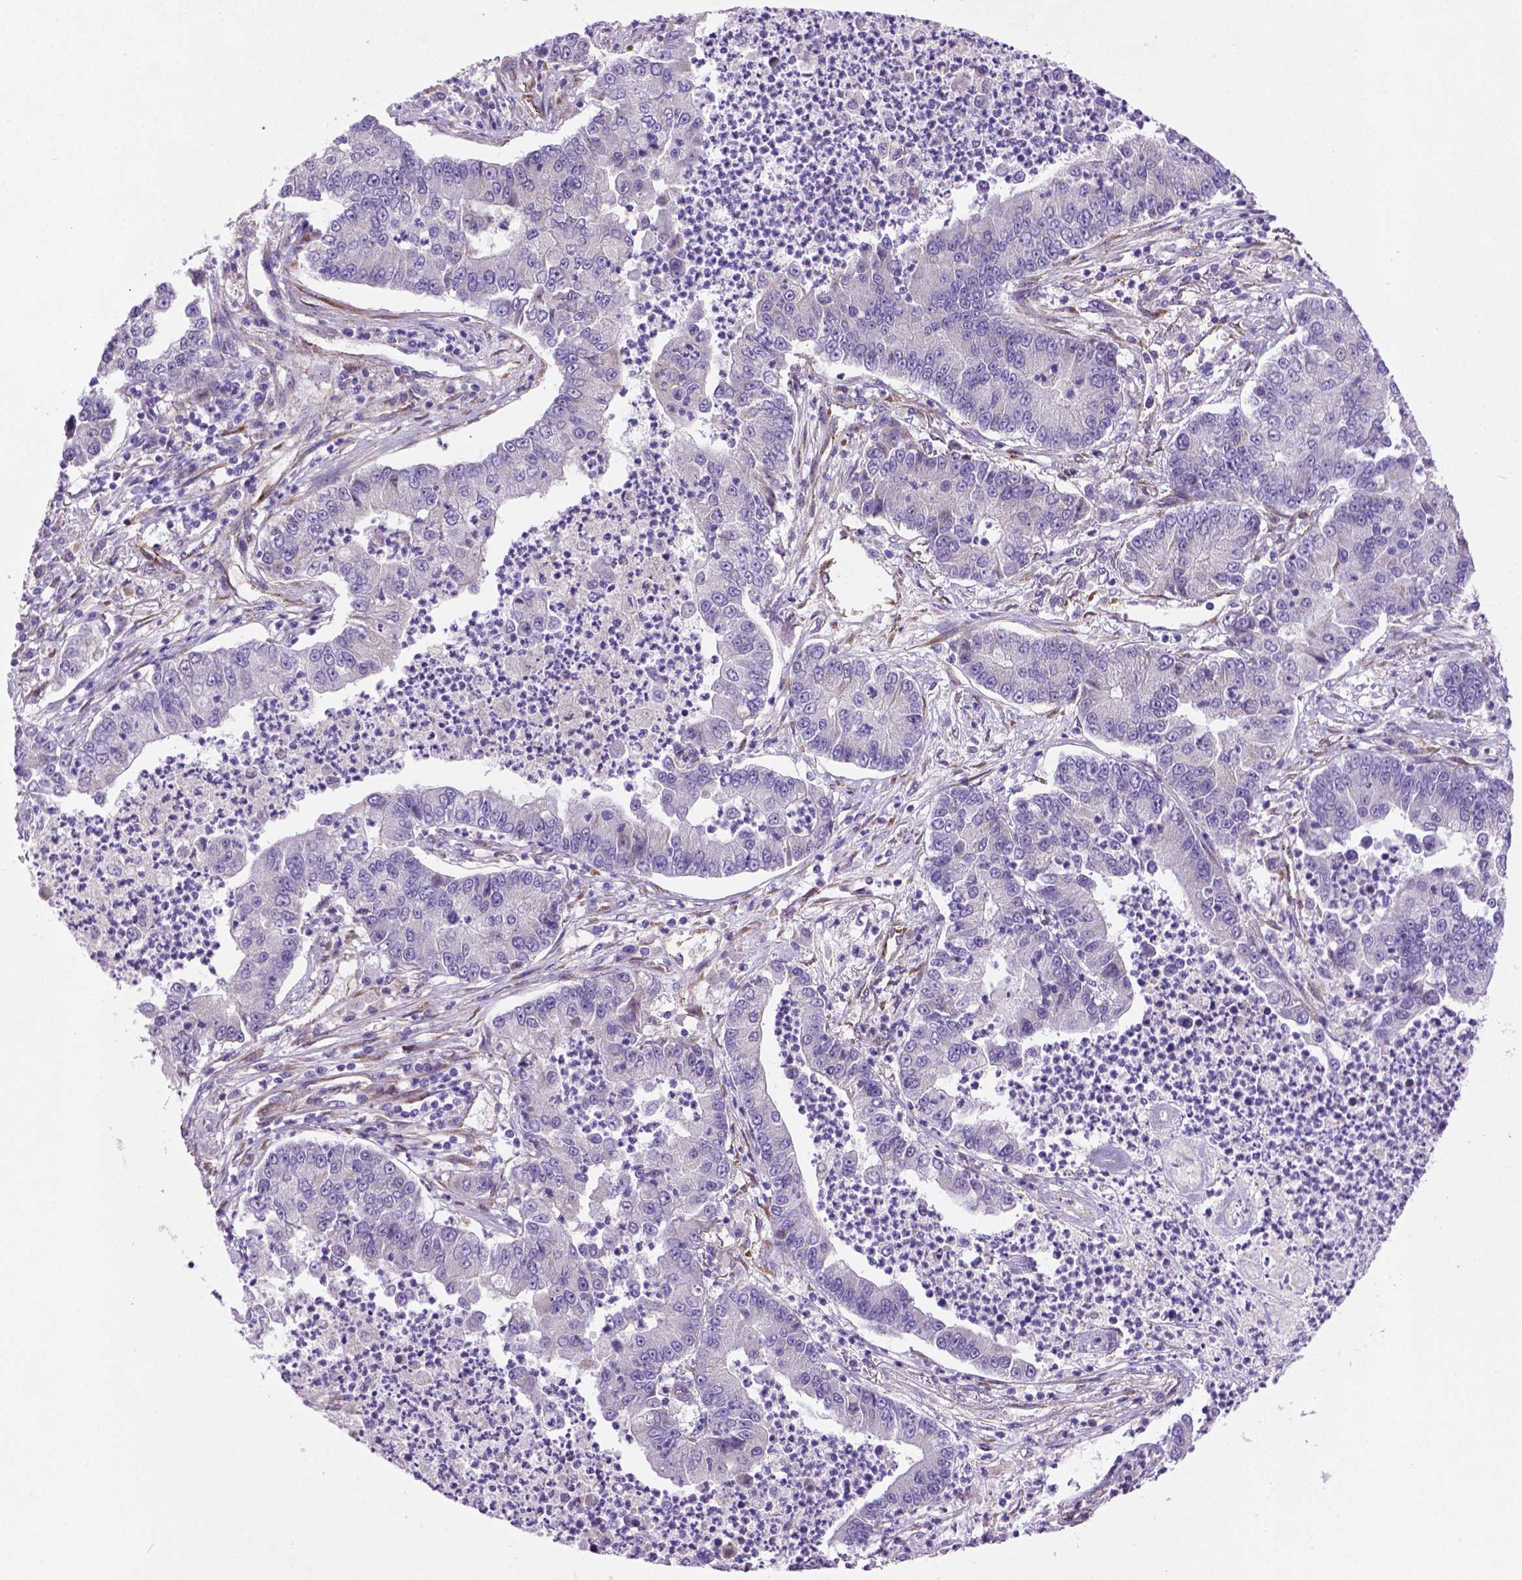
{"staining": {"intensity": "negative", "quantity": "none", "location": "none"}, "tissue": "lung cancer", "cell_type": "Tumor cells", "image_type": "cancer", "snomed": [{"axis": "morphology", "description": "Adenocarcinoma, NOS"}, {"axis": "topography", "description": "Lung"}], "caption": "A photomicrograph of human adenocarcinoma (lung) is negative for staining in tumor cells.", "gene": "CCER2", "patient": {"sex": "female", "age": 57}}